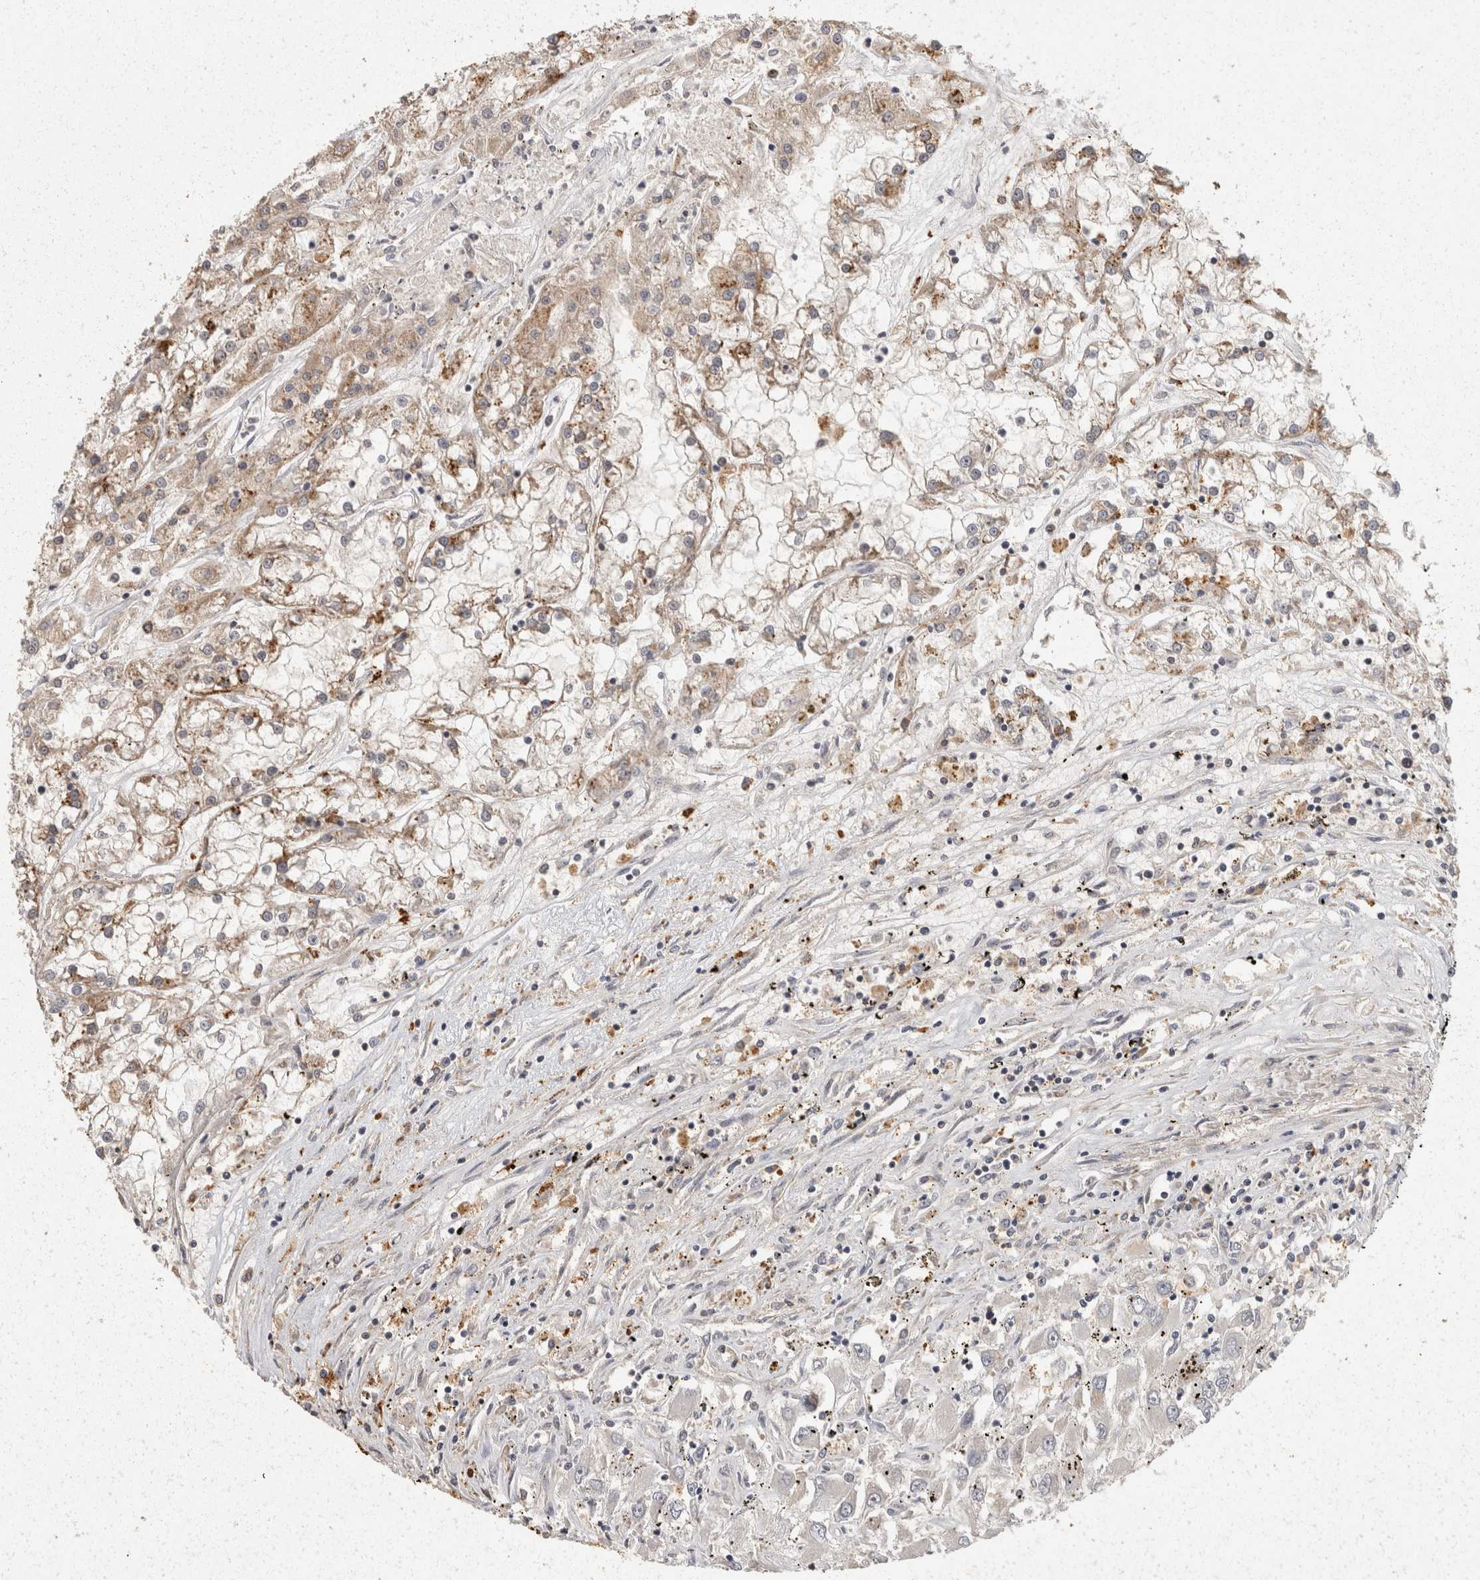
{"staining": {"intensity": "moderate", "quantity": "<25%", "location": "cytoplasmic/membranous"}, "tissue": "renal cancer", "cell_type": "Tumor cells", "image_type": "cancer", "snomed": [{"axis": "morphology", "description": "Adenocarcinoma, NOS"}, {"axis": "topography", "description": "Kidney"}], "caption": "Brown immunohistochemical staining in renal adenocarcinoma demonstrates moderate cytoplasmic/membranous expression in about <25% of tumor cells. (IHC, brightfield microscopy, high magnification).", "gene": "ACAT2", "patient": {"sex": "female", "age": 52}}